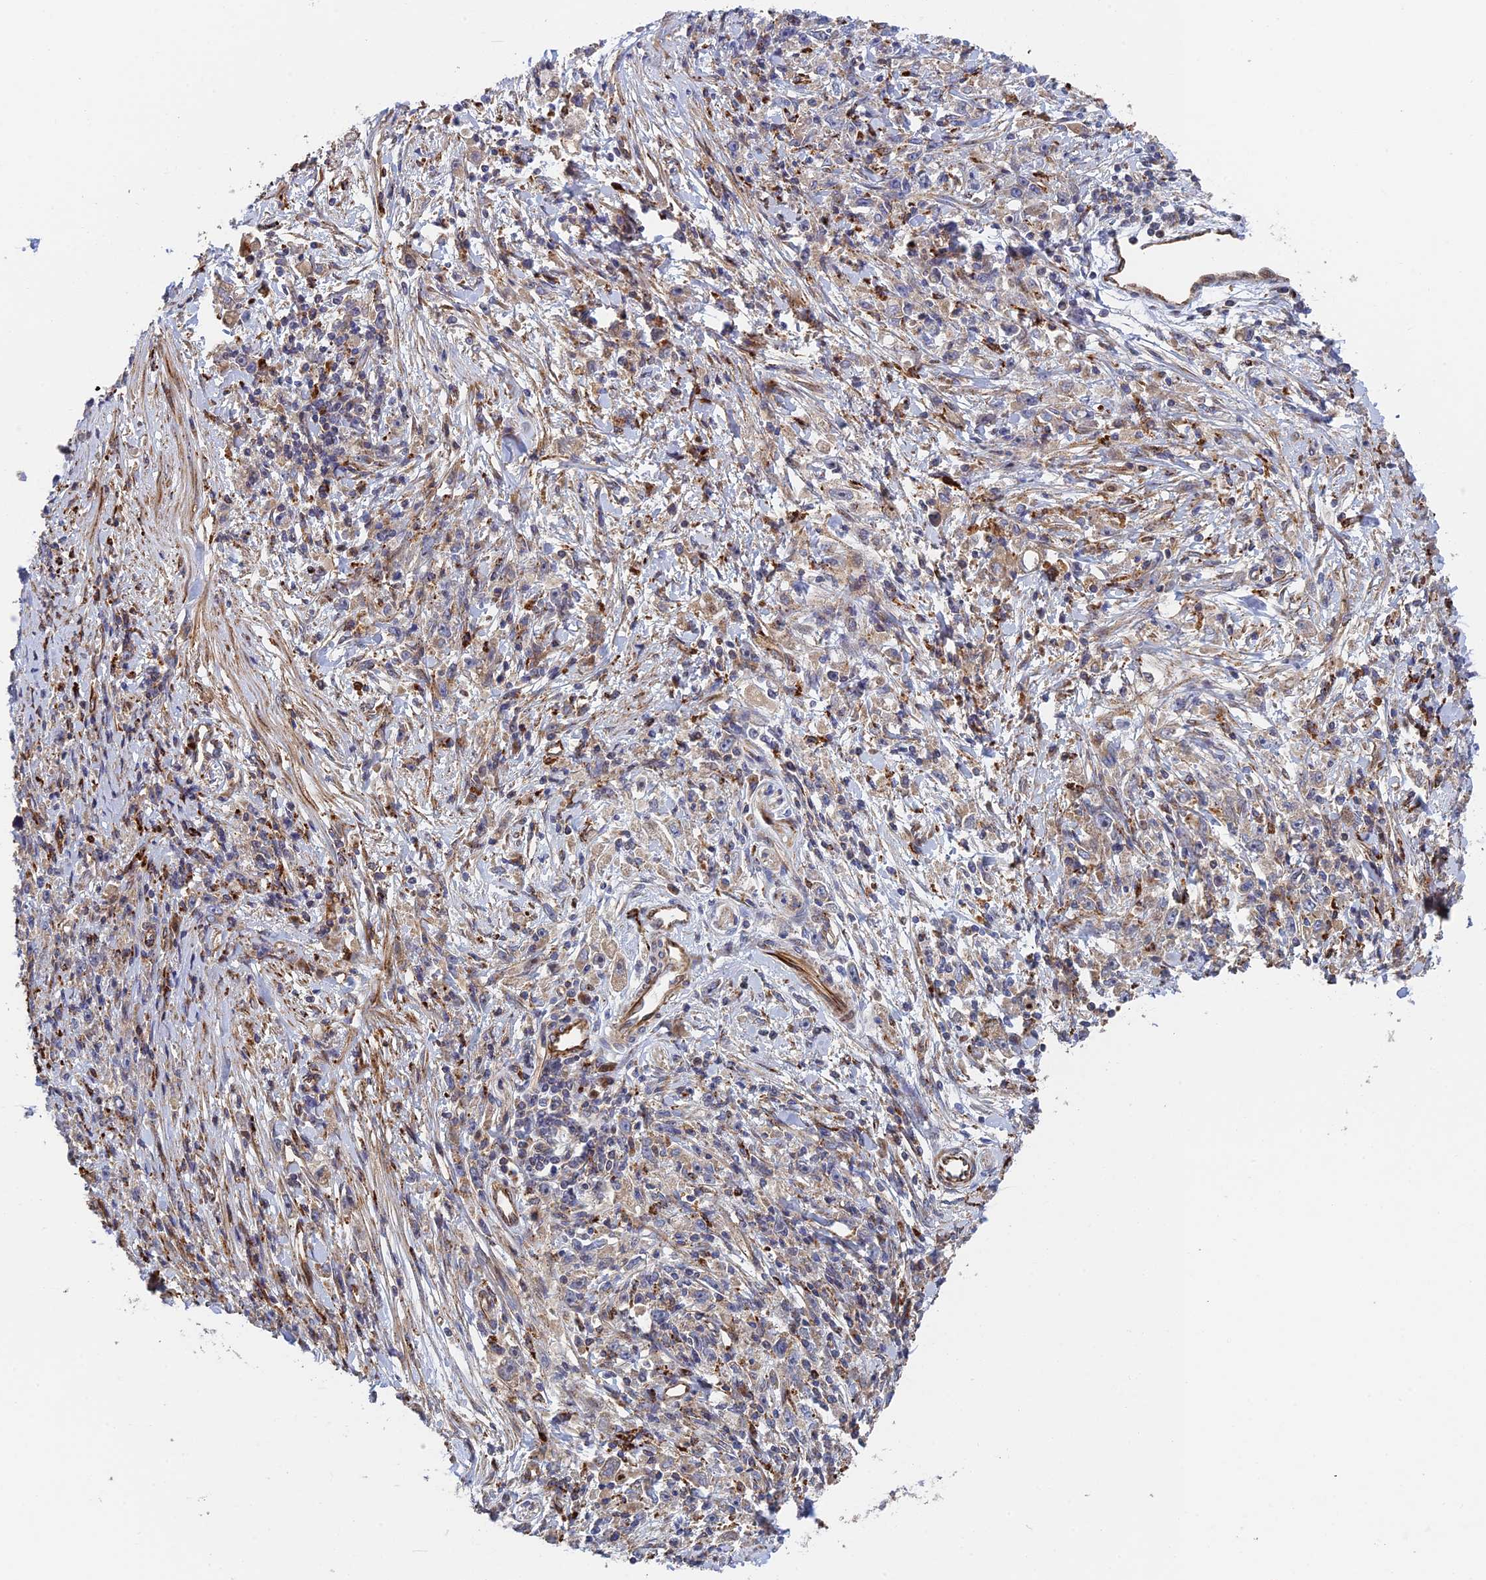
{"staining": {"intensity": "weak", "quantity": "<25%", "location": "cytoplasmic/membranous"}, "tissue": "stomach cancer", "cell_type": "Tumor cells", "image_type": "cancer", "snomed": [{"axis": "morphology", "description": "Adenocarcinoma, NOS"}, {"axis": "topography", "description": "Stomach"}], "caption": "Stomach cancer was stained to show a protein in brown. There is no significant positivity in tumor cells. The staining is performed using DAB (3,3'-diaminobenzidine) brown chromogen with nuclei counter-stained in using hematoxylin.", "gene": "PPP2R3C", "patient": {"sex": "female", "age": 59}}